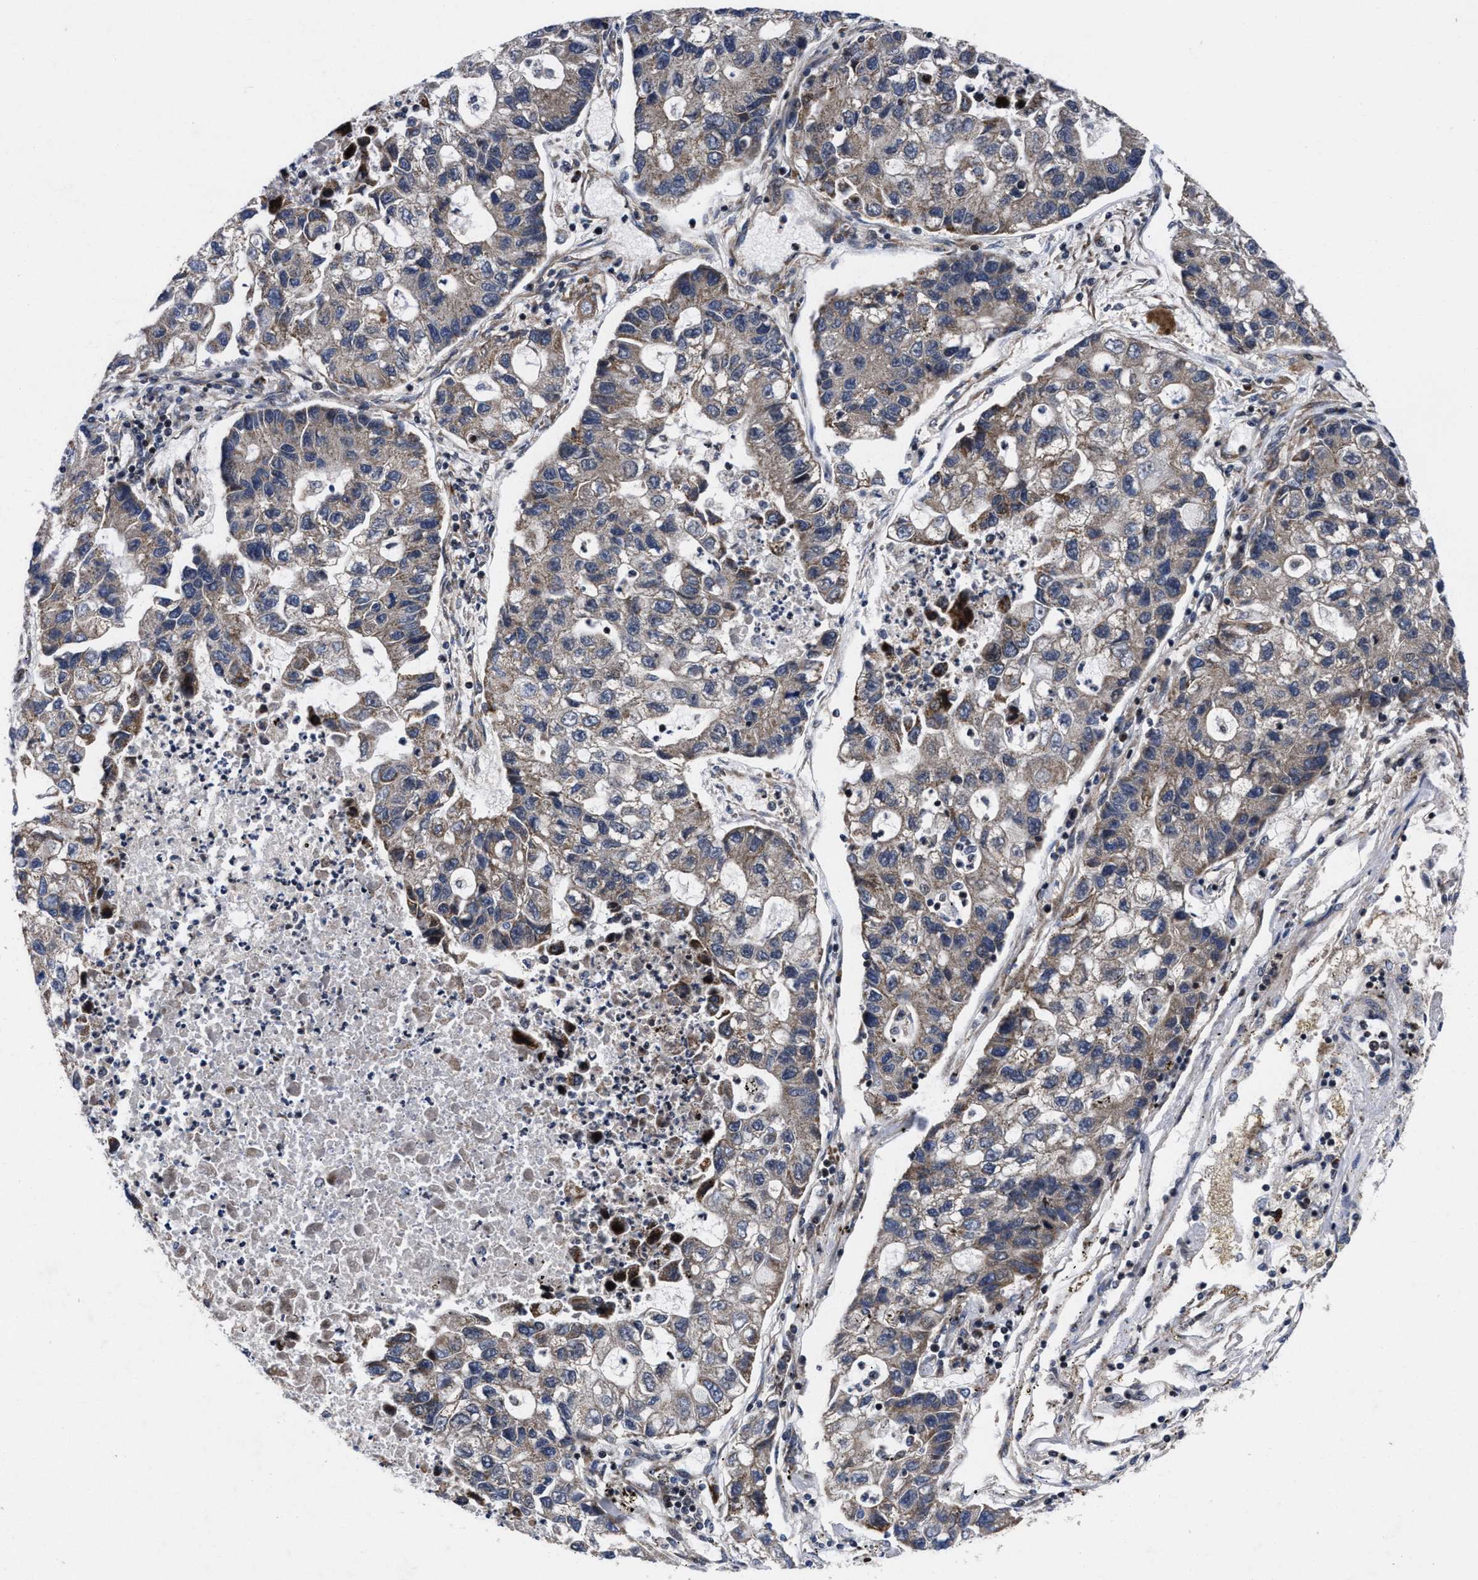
{"staining": {"intensity": "weak", "quantity": "<25%", "location": "cytoplasmic/membranous"}, "tissue": "lung cancer", "cell_type": "Tumor cells", "image_type": "cancer", "snomed": [{"axis": "morphology", "description": "Adenocarcinoma, NOS"}, {"axis": "topography", "description": "Lung"}], "caption": "The photomicrograph demonstrates no significant positivity in tumor cells of lung cancer.", "gene": "MRPL50", "patient": {"sex": "female", "age": 51}}